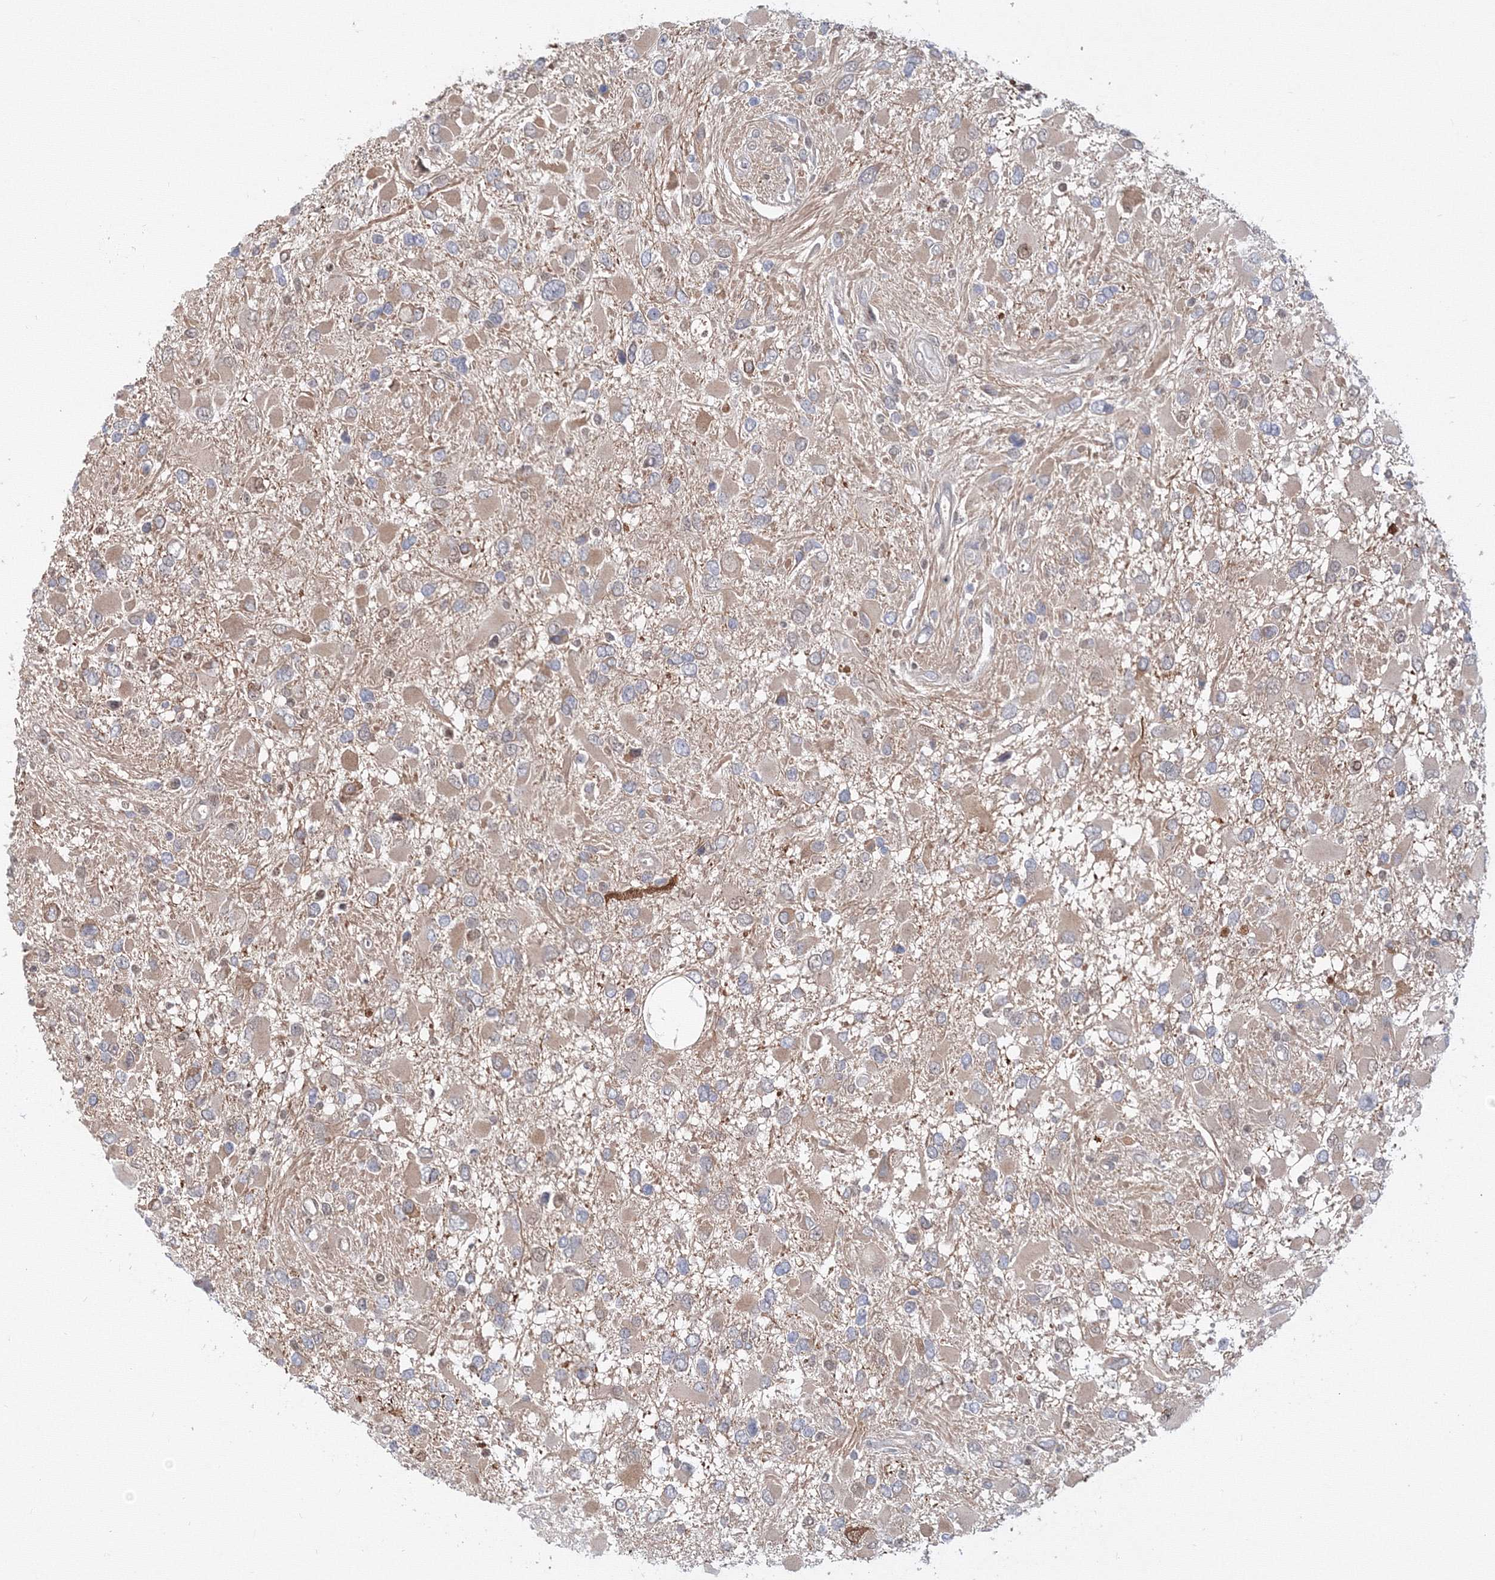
{"staining": {"intensity": "weak", "quantity": "25%-75%", "location": "cytoplasmic/membranous"}, "tissue": "glioma", "cell_type": "Tumor cells", "image_type": "cancer", "snomed": [{"axis": "morphology", "description": "Glioma, malignant, High grade"}, {"axis": "topography", "description": "Brain"}], "caption": "Protein positivity by IHC displays weak cytoplasmic/membranous positivity in about 25%-75% of tumor cells in high-grade glioma (malignant).", "gene": "ARHGAP21", "patient": {"sex": "male", "age": 53}}